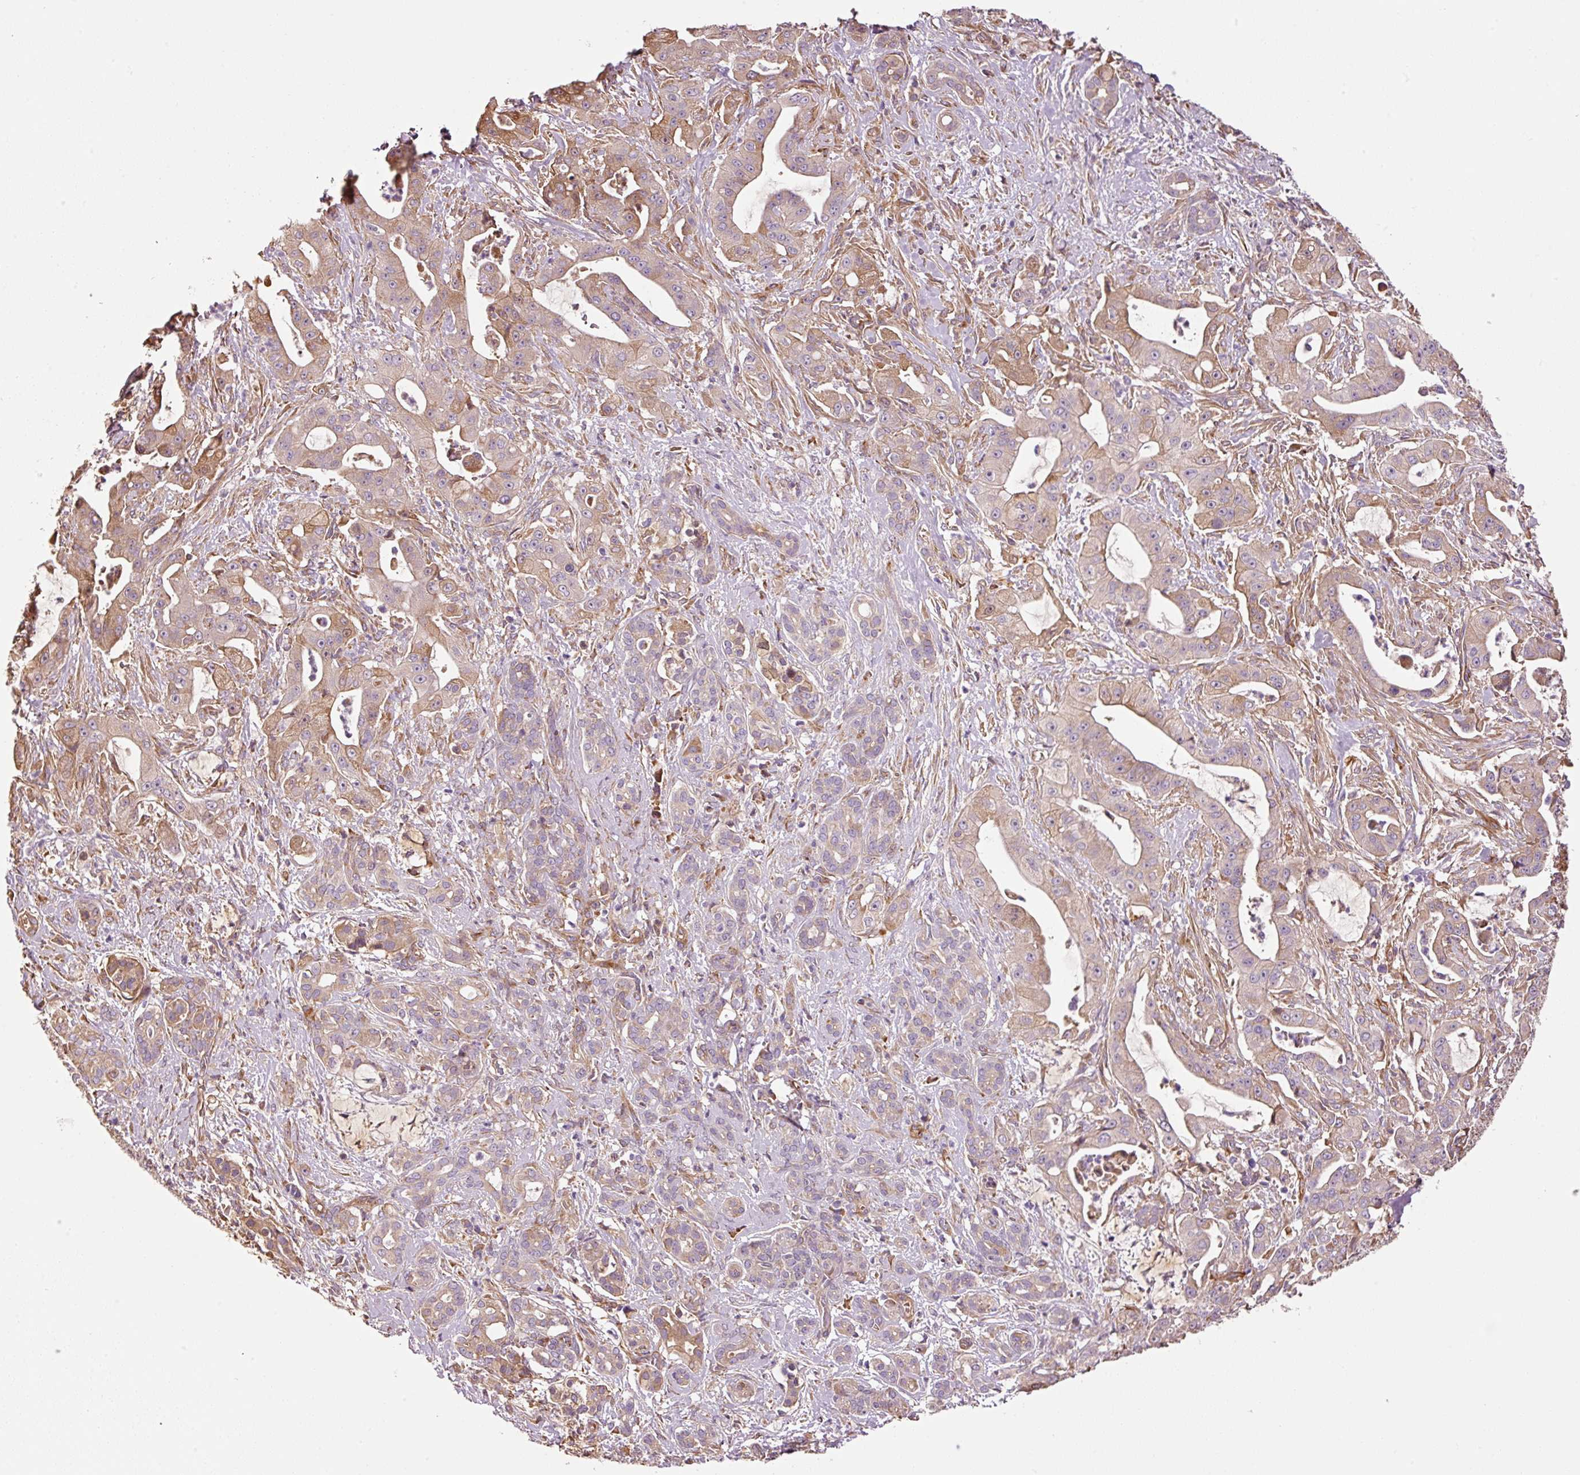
{"staining": {"intensity": "moderate", "quantity": "25%-75%", "location": "cytoplasmic/membranous"}, "tissue": "pancreatic cancer", "cell_type": "Tumor cells", "image_type": "cancer", "snomed": [{"axis": "morphology", "description": "Adenocarcinoma, NOS"}, {"axis": "topography", "description": "Pancreas"}], "caption": "Adenocarcinoma (pancreatic) stained for a protein (brown) demonstrates moderate cytoplasmic/membranous positive expression in approximately 25%-75% of tumor cells.", "gene": "NID2", "patient": {"sex": "male", "age": 57}}